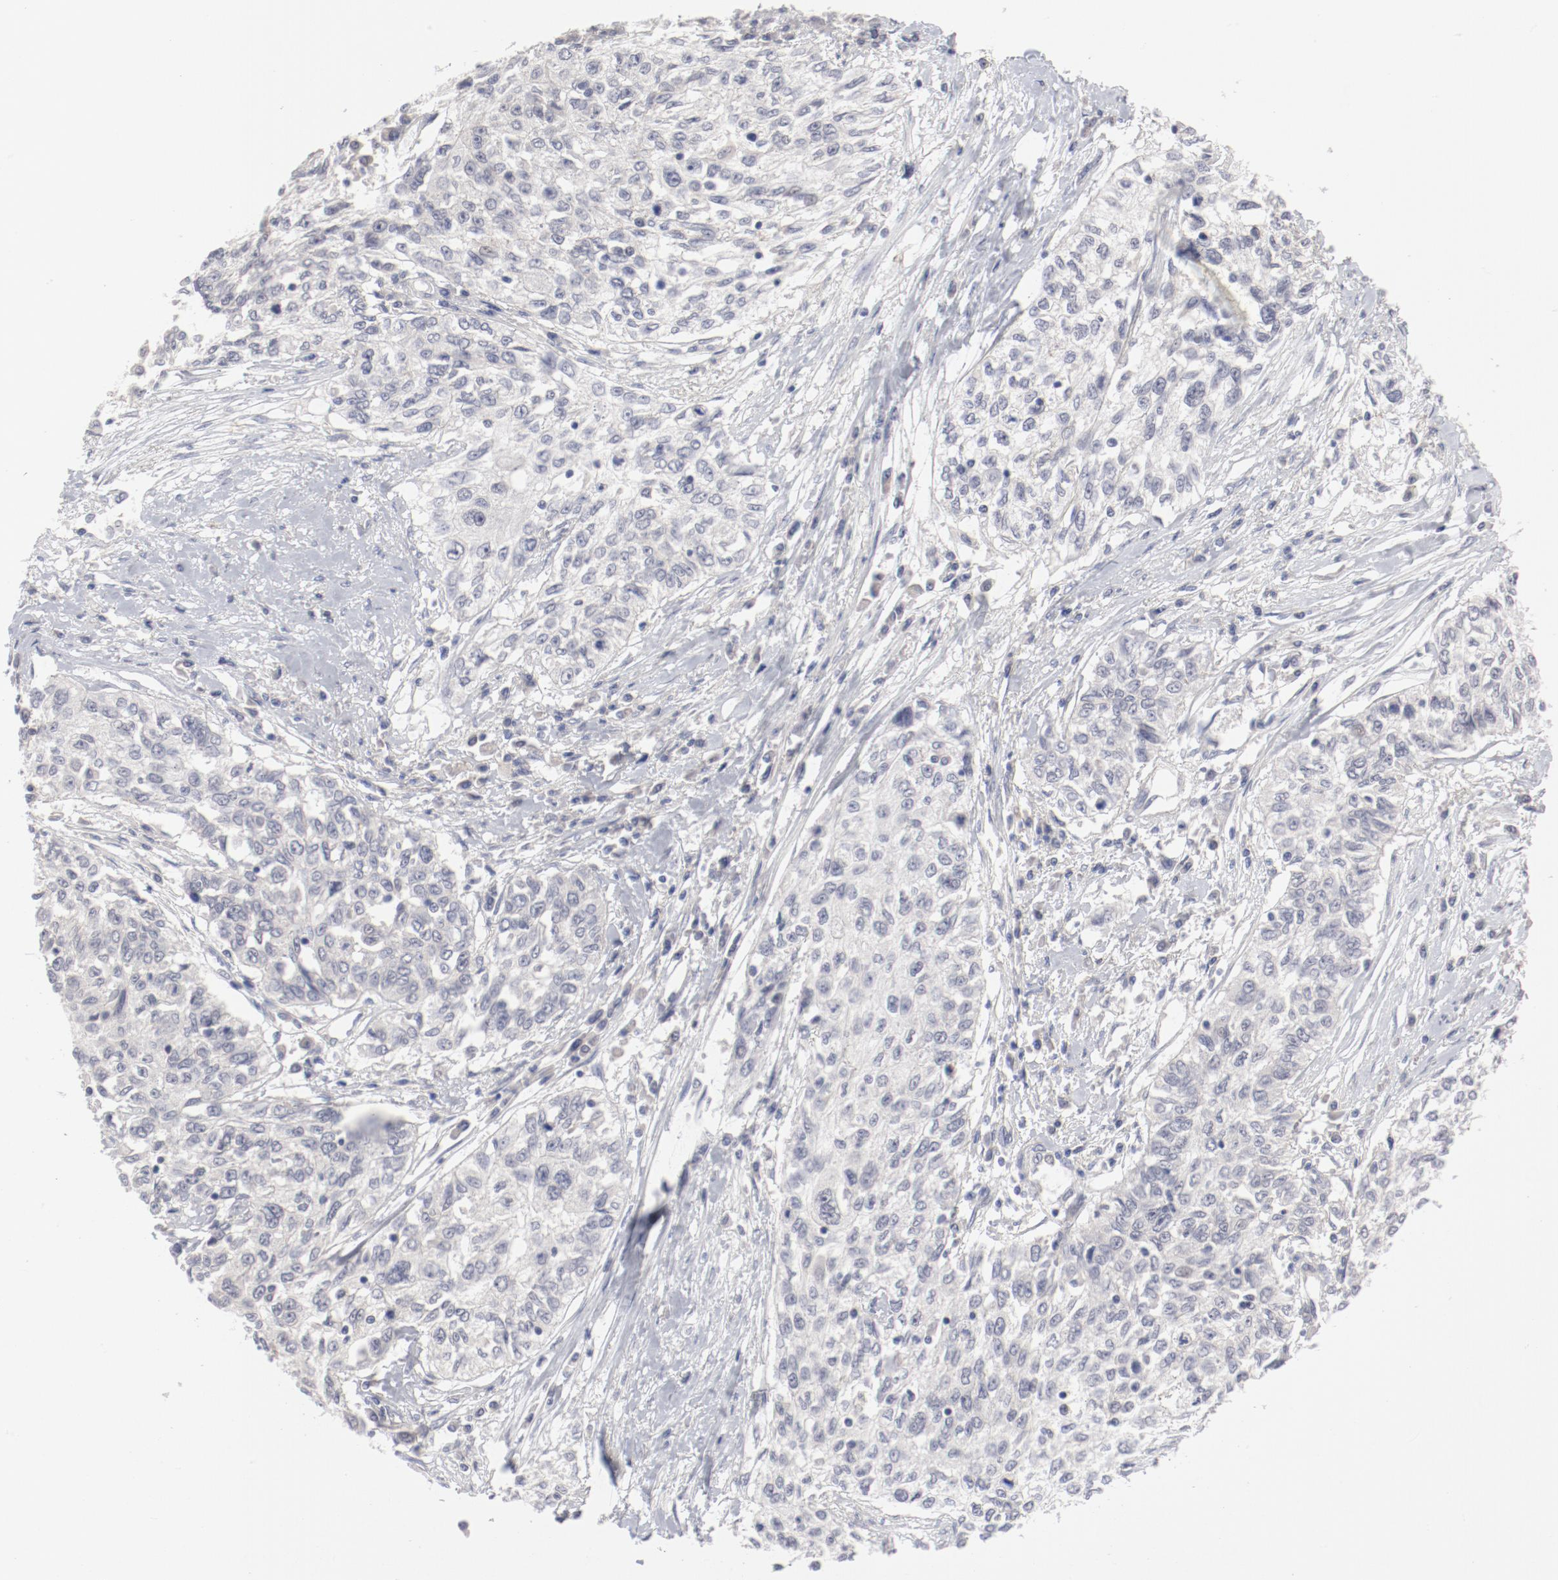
{"staining": {"intensity": "negative", "quantity": "none", "location": "none"}, "tissue": "cervical cancer", "cell_type": "Tumor cells", "image_type": "cancer", "snomed": [{"axis": "morphology", "description": "Squamous cell carcinoma, NOS"}, {"axis": "topography", "description": "Cervix"}], "caption": "Immunohistochemical staining of human cervical cancer demonstrates no significant positivity in tumor cells.", "gene": "SH3BGR", "patient": {"sex": "female", "age": 57}}